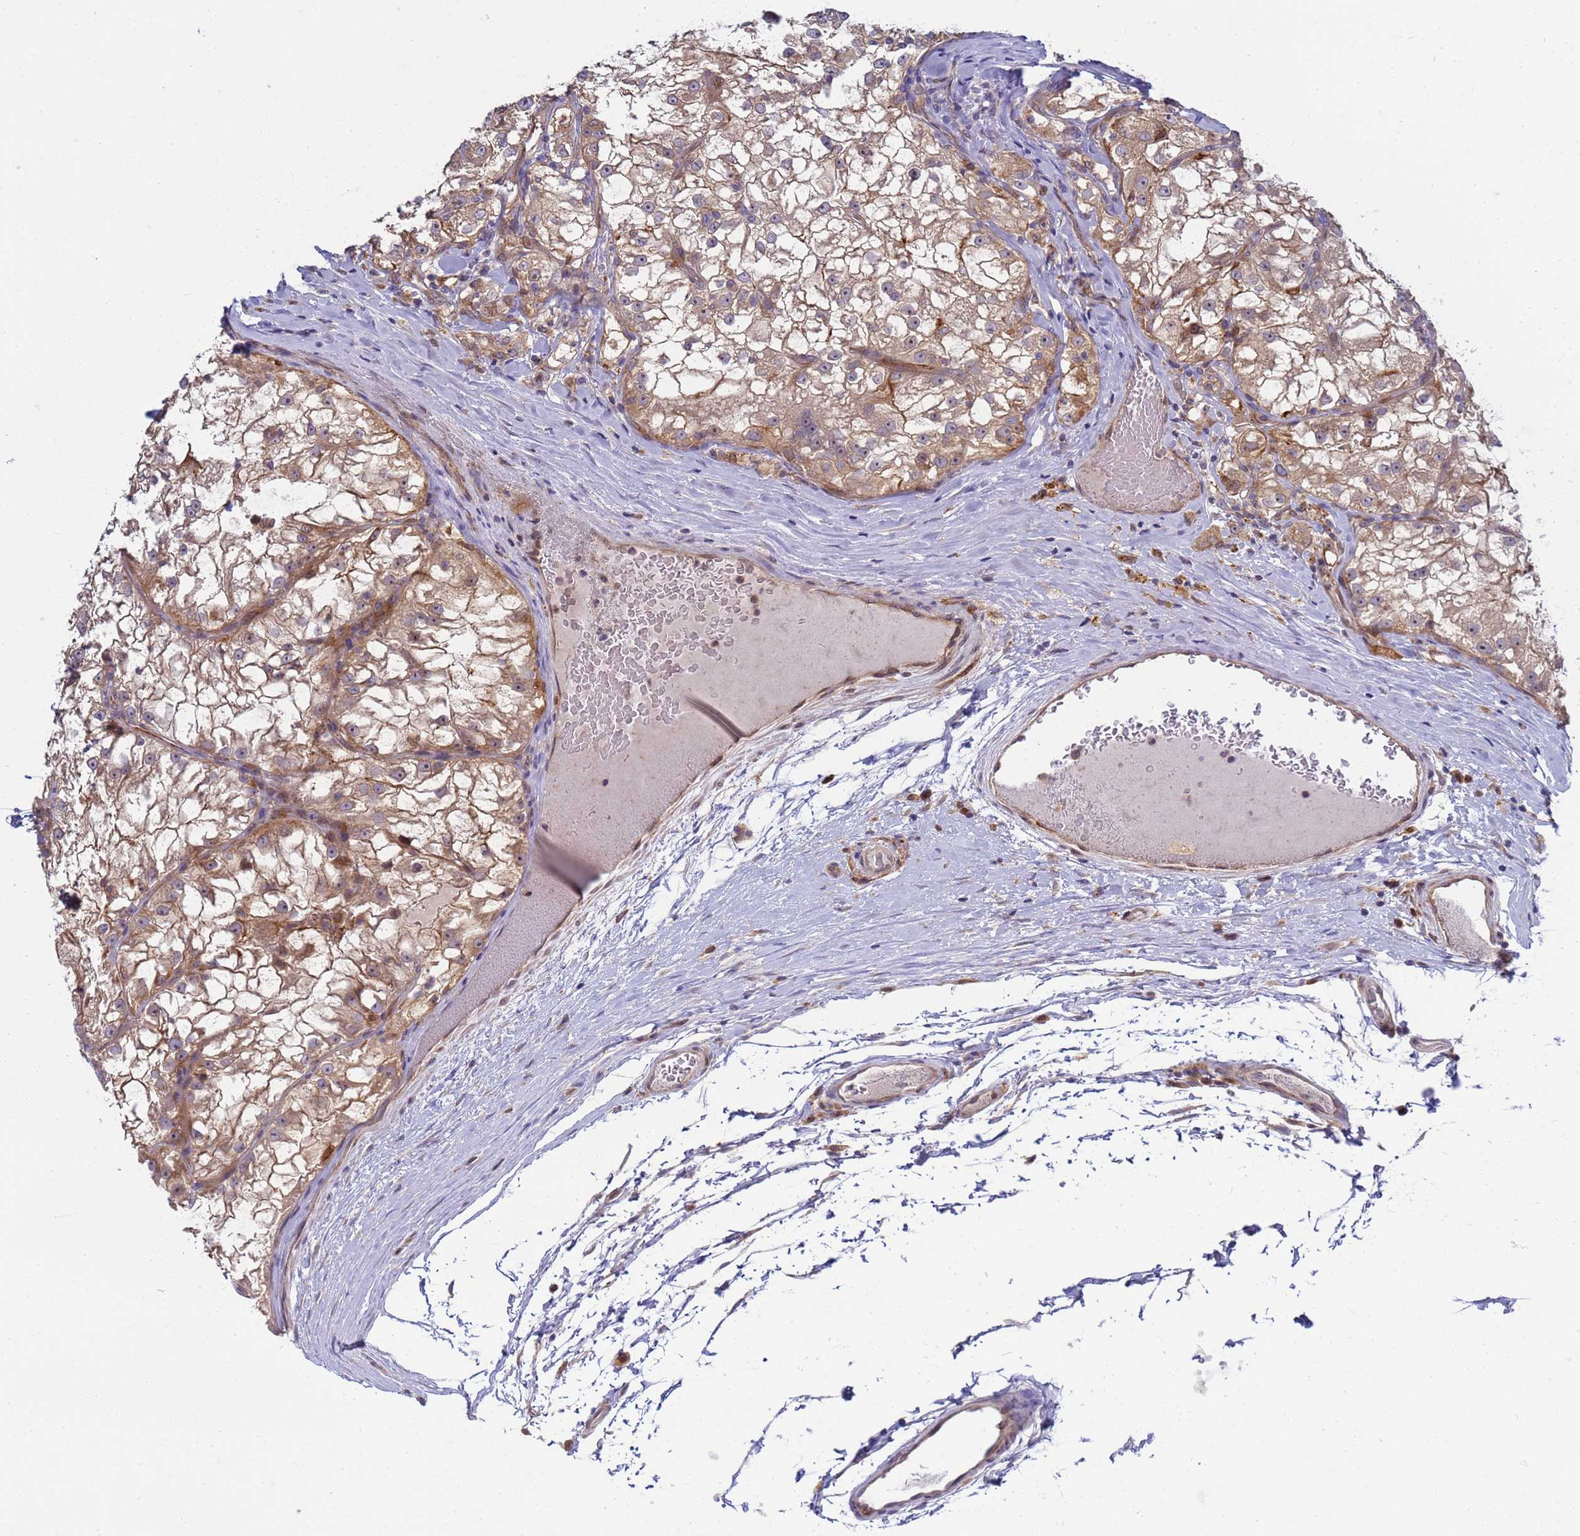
{"staining": {"intensity": "weak", "quantity": ">75%", "location": "cytoplasmic/membranous"}, "tissue": "renal cancer", "cell_type": "Tumor cells", "image_type": "cancer", "snomed": [{"axis": "morphology", "description": "Adenocarcinoma, NOS"}, {"axis": "topography", "description": "Kidney"}], "caption": "Tumor cells display weak cytoplasmic/membranous expression in approximately >75% of cells in renal cancer (adenocarcinoma).", "gene": "RAPGEF4", "patient": {"sex": "female", "age": 72}}